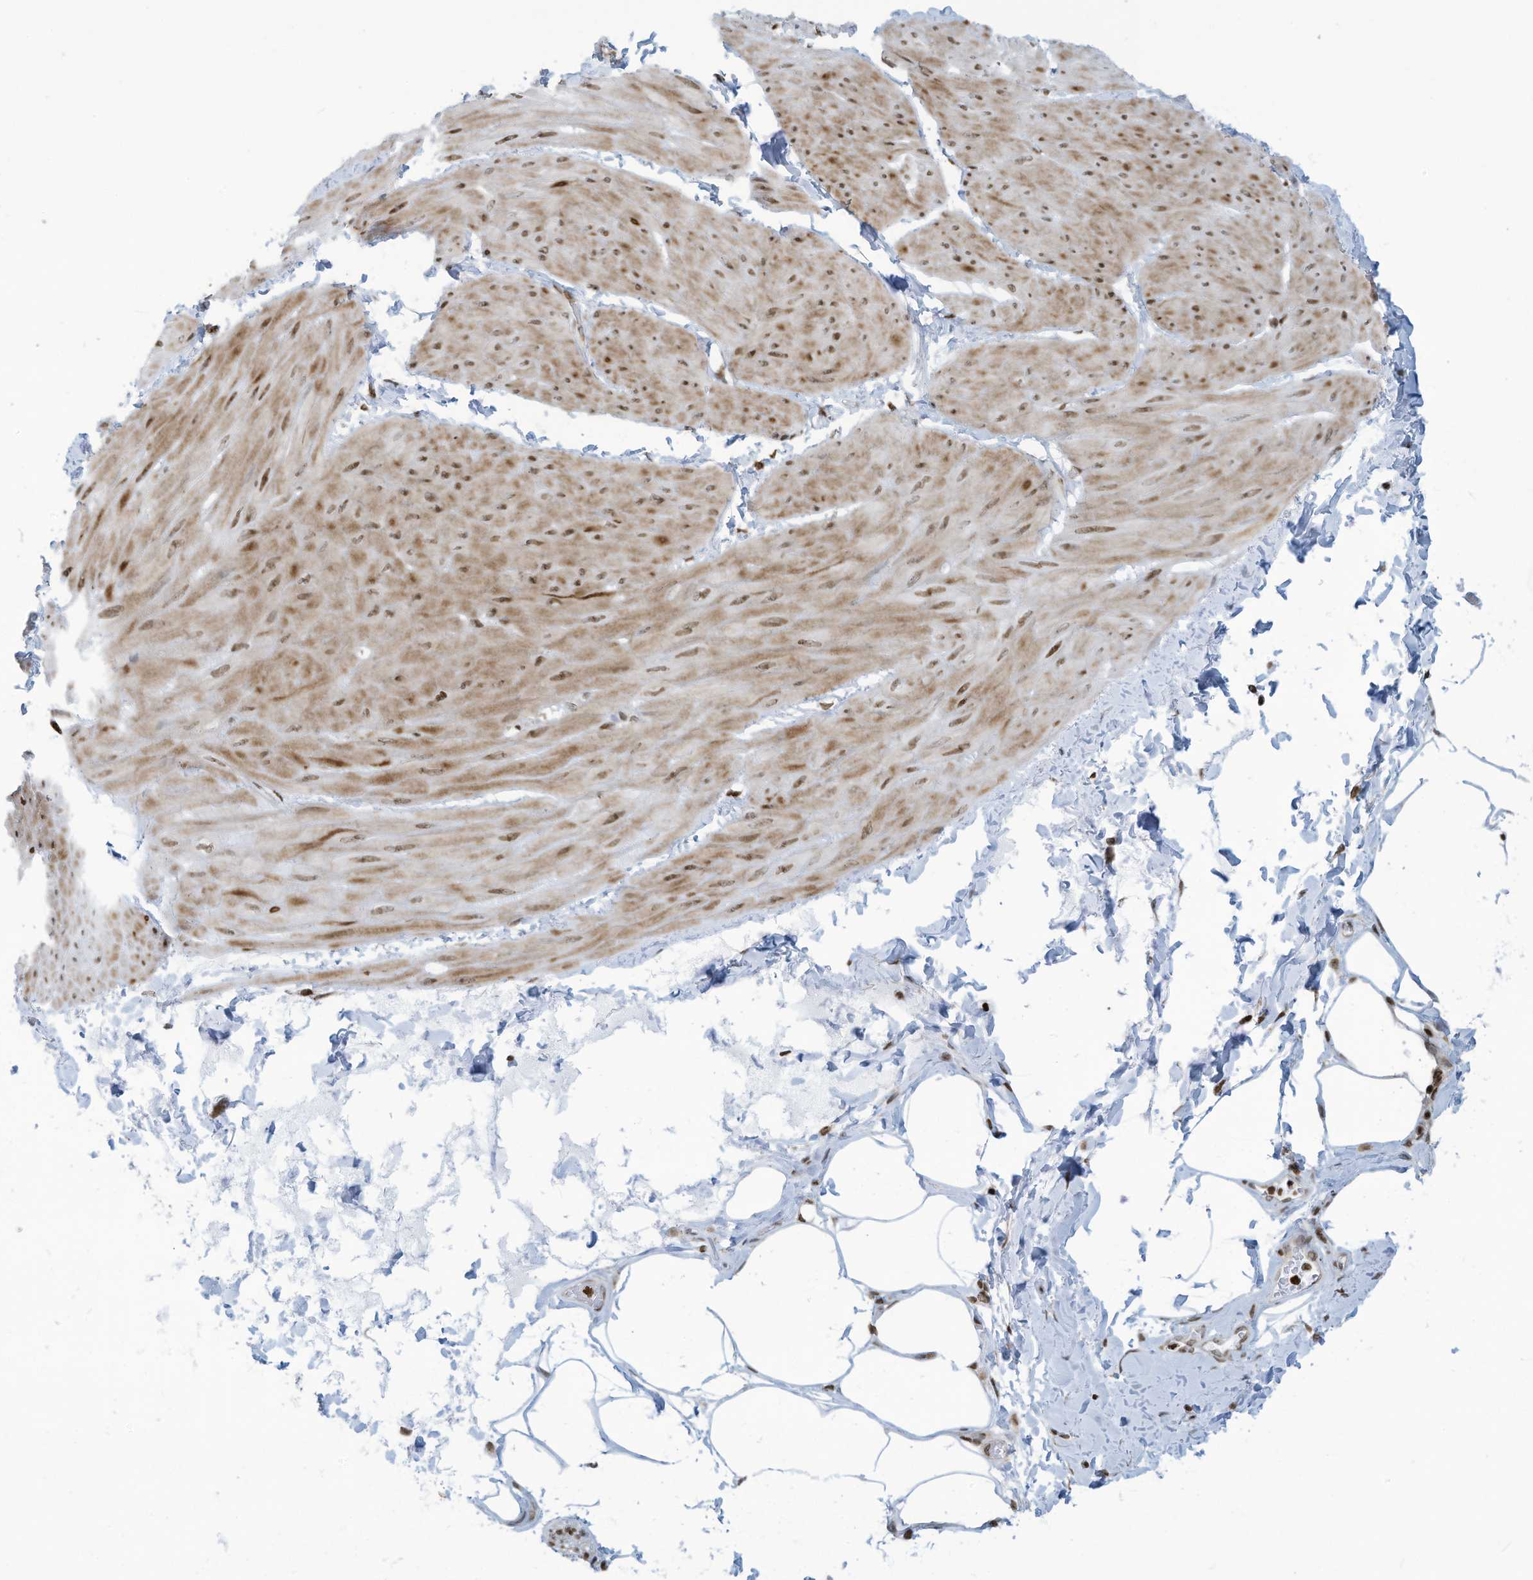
{"staining": {"intensity": "moderate", "quantity": ">75%", "location": "cytoplasmic/membranous,nuclear"}, "tissue": "smooth muscle", "cell_type": "Smooth muscle cells", "image_type": "normal", "snomed": [{"axis": "morphology", "description": "Urothelial carcinoma, High grade"}, {"axis": "topography", "description": "Urinary bladder"}], "caption": "IHC of normal human smooth muscle demonstrates medium levels of moderate cytoplasmic/membranous,nuclear positivity in approximately >75% of smooth muscle cells.", "gene": "ADI1", "patient": {"sex": "male", "age": 46}}